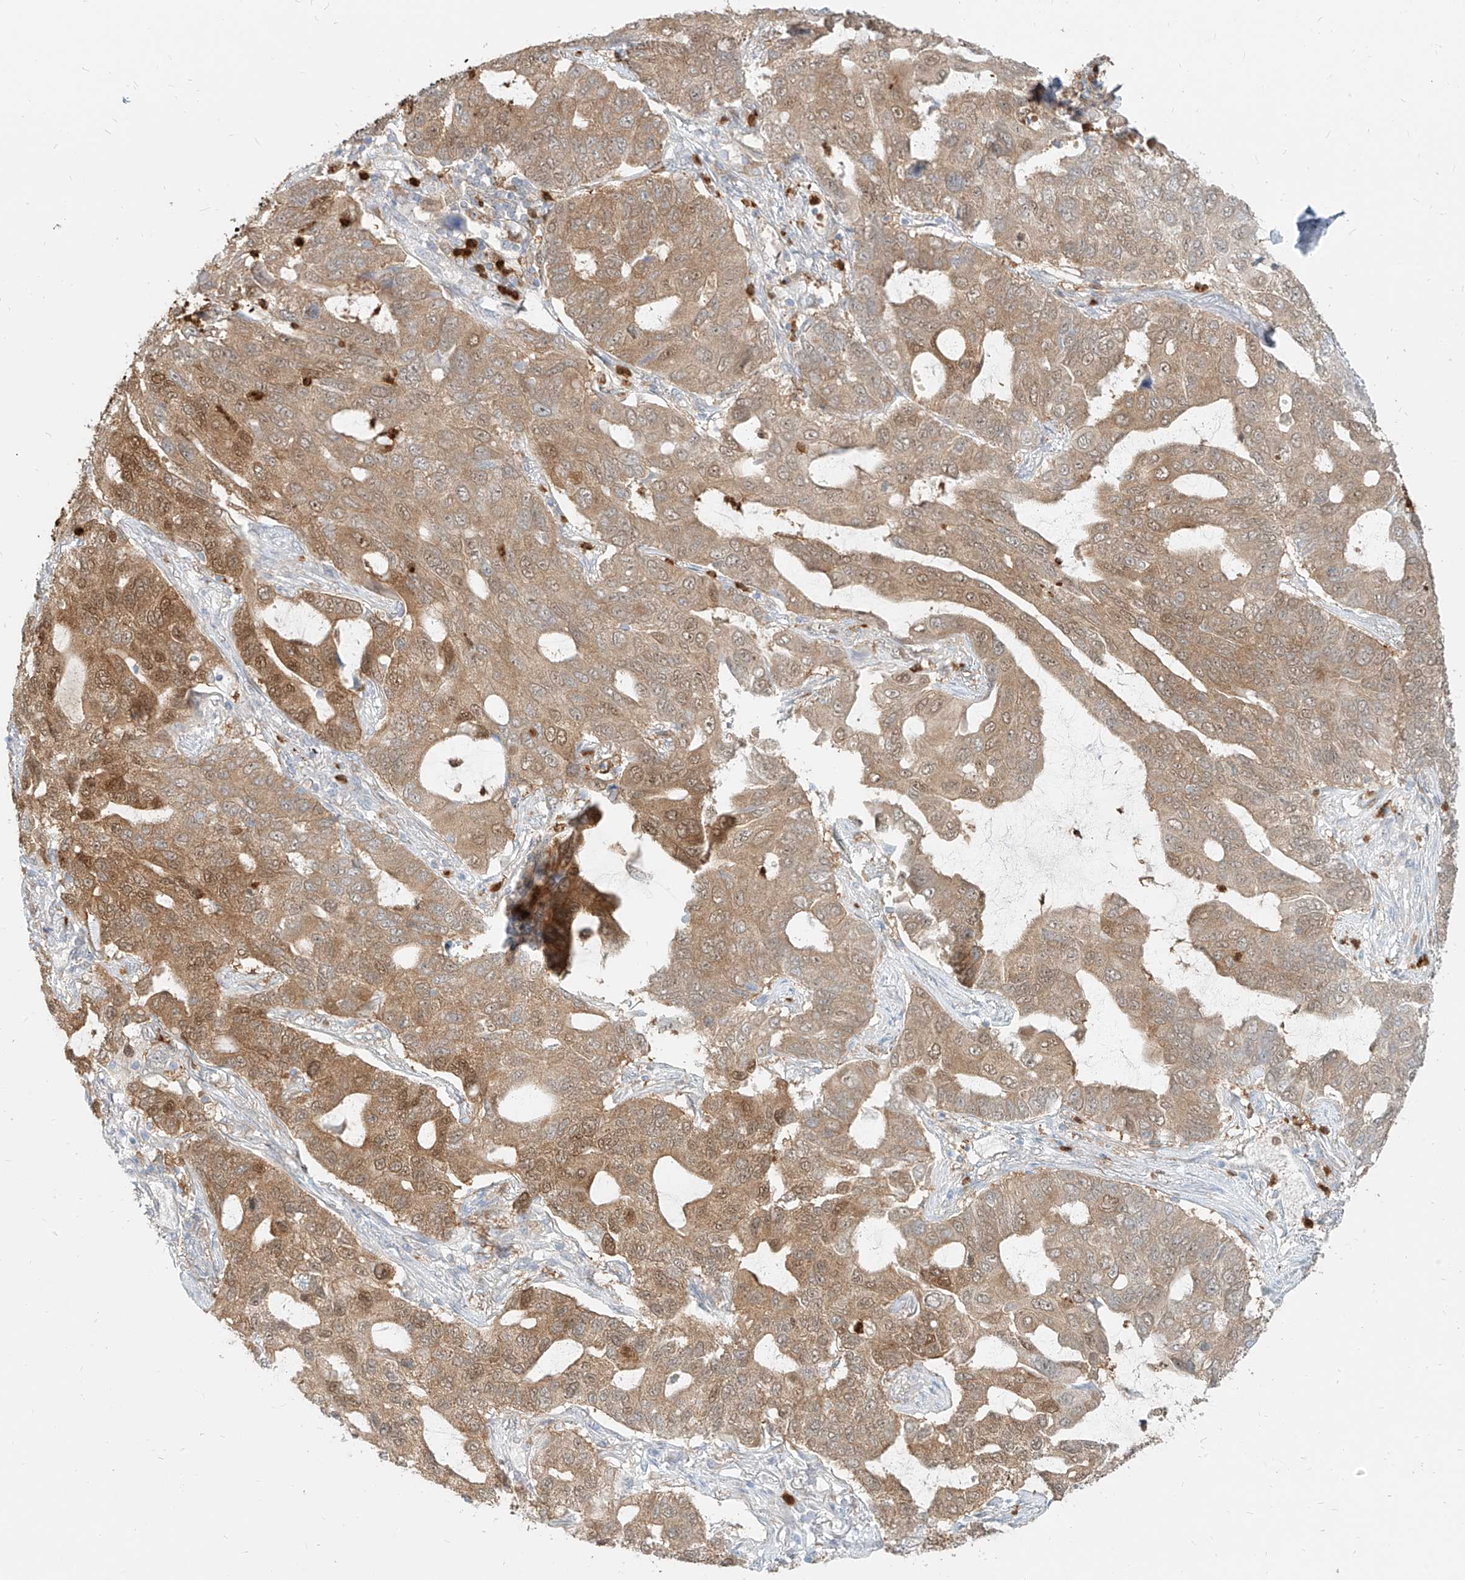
{"staining": {"intensity": "moderate", "quantity": ">75%", "location": "cytoplasmic/membranous,nuclear"}, "tissue": "lung cancer", "cell_type": "Tumor cells", "image_type": "cancer", "snomed": [{"axis": "morphology", "description": "Adenocarcinoma, NOS"}, {"axis": "topography", "description": "Lung"}], "caption": "IHC histopathology image of adenocarcinoma (lung) stained for a protein (brown), which shows medium levels of moderate cytoplasmic/membranous and nuclear staining in approximately >75% of tumor cells.", "gene": "PGD", "patient": {"sex": "male", "age": 64}}